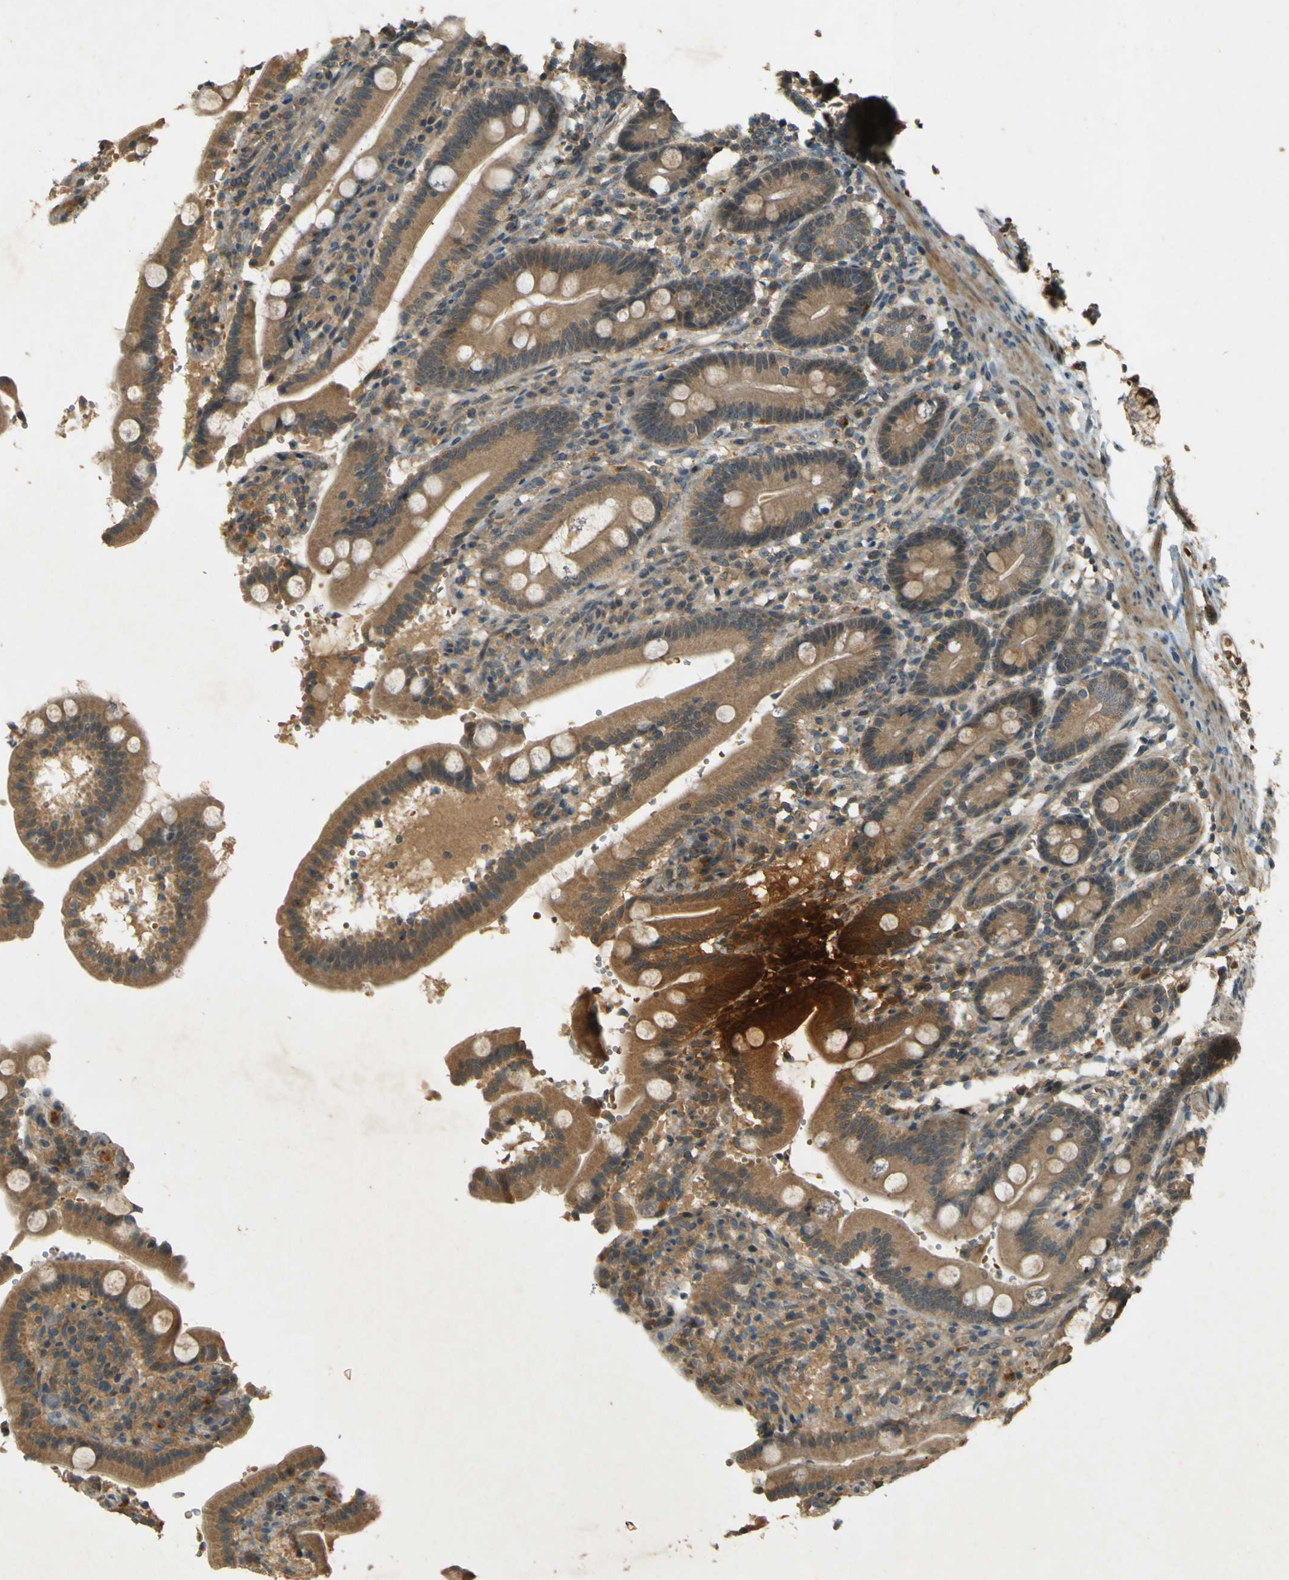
{"staining": {"intensity": "moderate", "quantity": ">75%", "location": "cytoplasmic/membranous"}, "tissue": "duodenum", "cell_type": "Glandular cells", "image_type": "normal", "snomed": [{"axis": "morphology", "description": "Normal tissue, NOS"}, {"axis": "topography", "description": "Small intestine, NOS"}], "caption": "Immunohistochemical staining of benign human duodenum exhibits >75% levels of moderate cytoplasmic/membranous protein expression in about >75% of glandular cells. (Brightfield microscopy of DAB IHC at high magnification).", "gene": "MPDZ", "patient": {"sex": "female", "age": 71}}